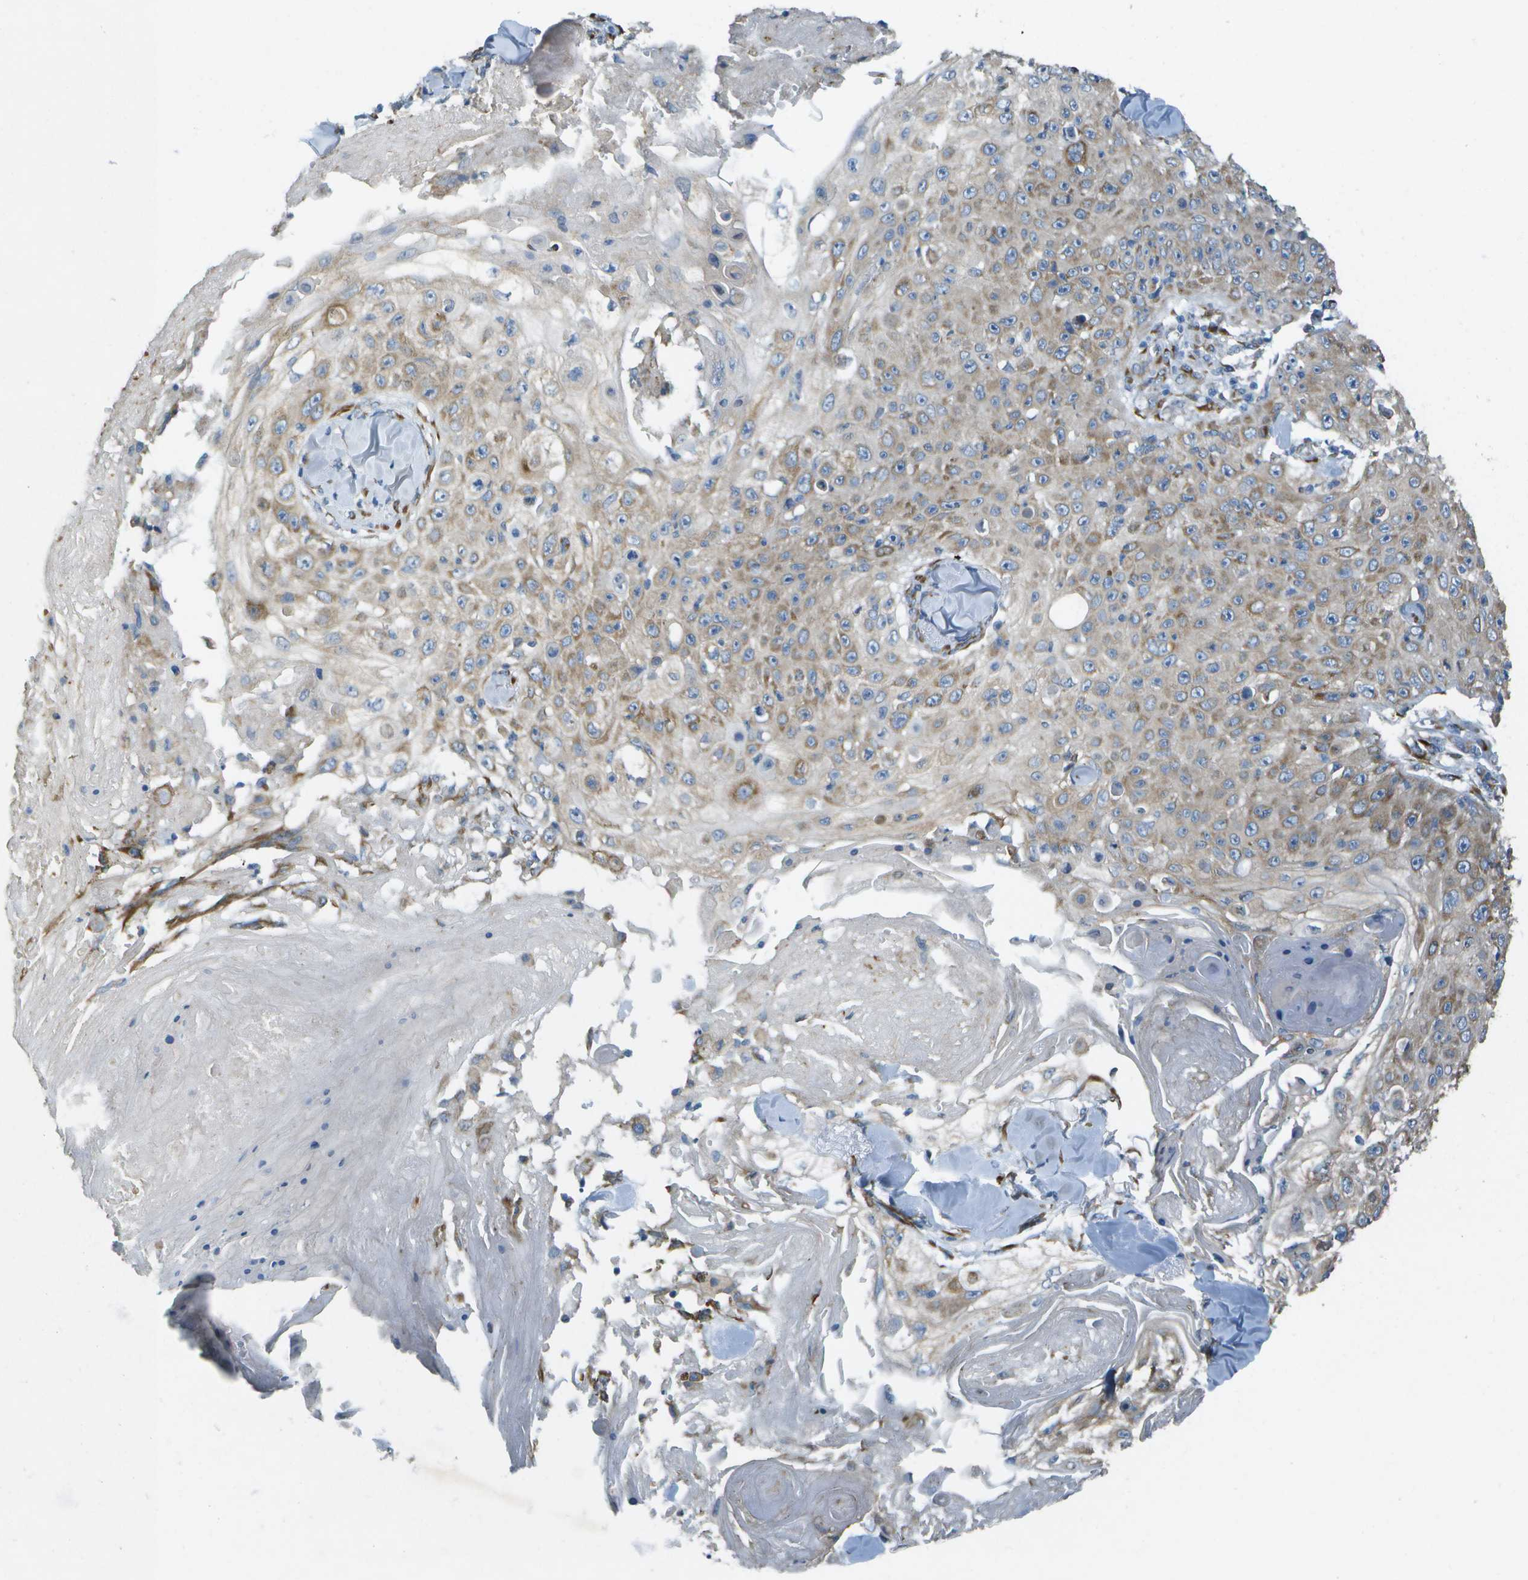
{"staining": {"intensity": "weak", "quantity": ">75%", "location": "cytoplasmic/membranous"}, "tissue": "skin cancer", "cell_type": "Tumor cells", "image_type": "cancer", "snomed": [{"axis": "morphology", "description": "Squamous cell carcinoma, NOS"}, {"axis": "topography", "description": "Skin"}], "caption": "Immunohistochemical staining of human skin squamous cell carcinoma displays low levels of weak cytoplasmic/membranous protein positivity in approximately >75% of tumor cells.", "gene": "KCTD3", "patient": {"sex": "male", "age": 86}}